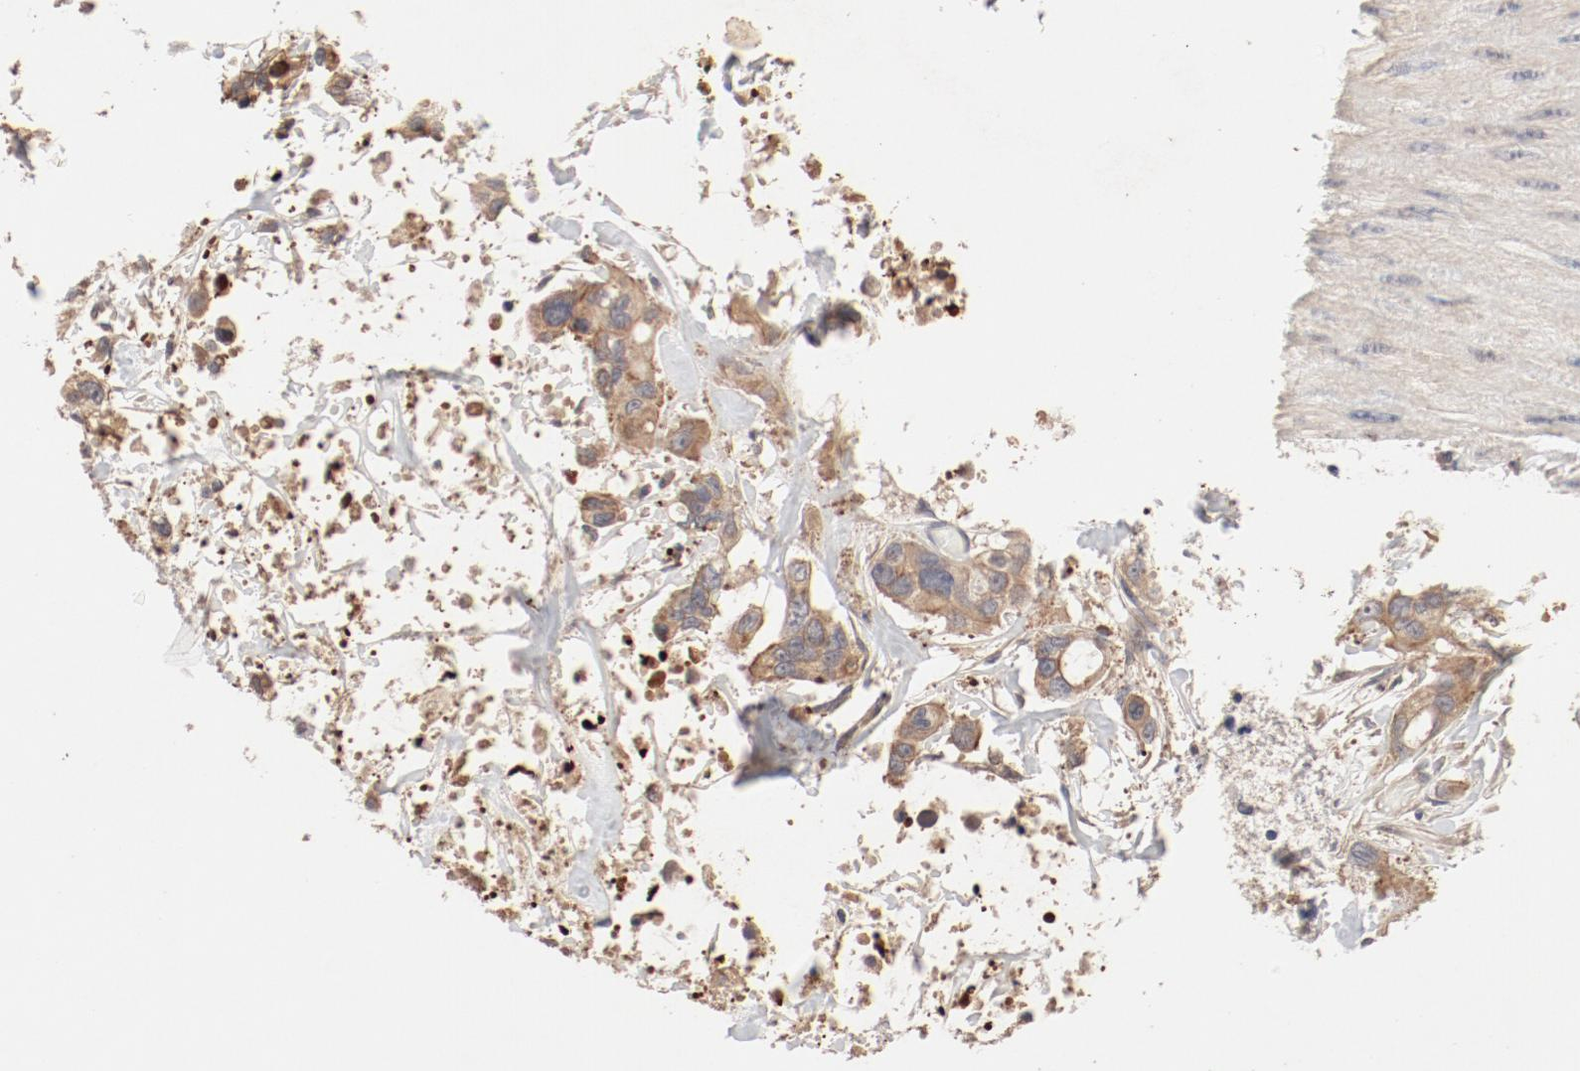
{"staining": {"intensity": "moderate", "quantity": ">75%", "location": "cytoplasmic/membranous"}, "tissue": "stomach cancer", "cell_type": "Tumor cells", "image_type": "cancer", "snomed": [{"axis": "morphology", "description": "Adenocarcinoma, NOS"}, {"axis": "topography", "description": "Stomach, upper"}], "caption": "DAB (3,3'-diaminobenzidine) immunohistochemical staining of stomach cancer (adenocarcinoma) shows moderate cytoplasmic/membranous protein expression in approximately >75% of tumor cells. (DAB (3,3'-diaminobenzidine) IHC, brown staining for protein, blue staining for nuclei).", "gene": "IL3RA", "patient": {"sex": "male", "age": 47}}